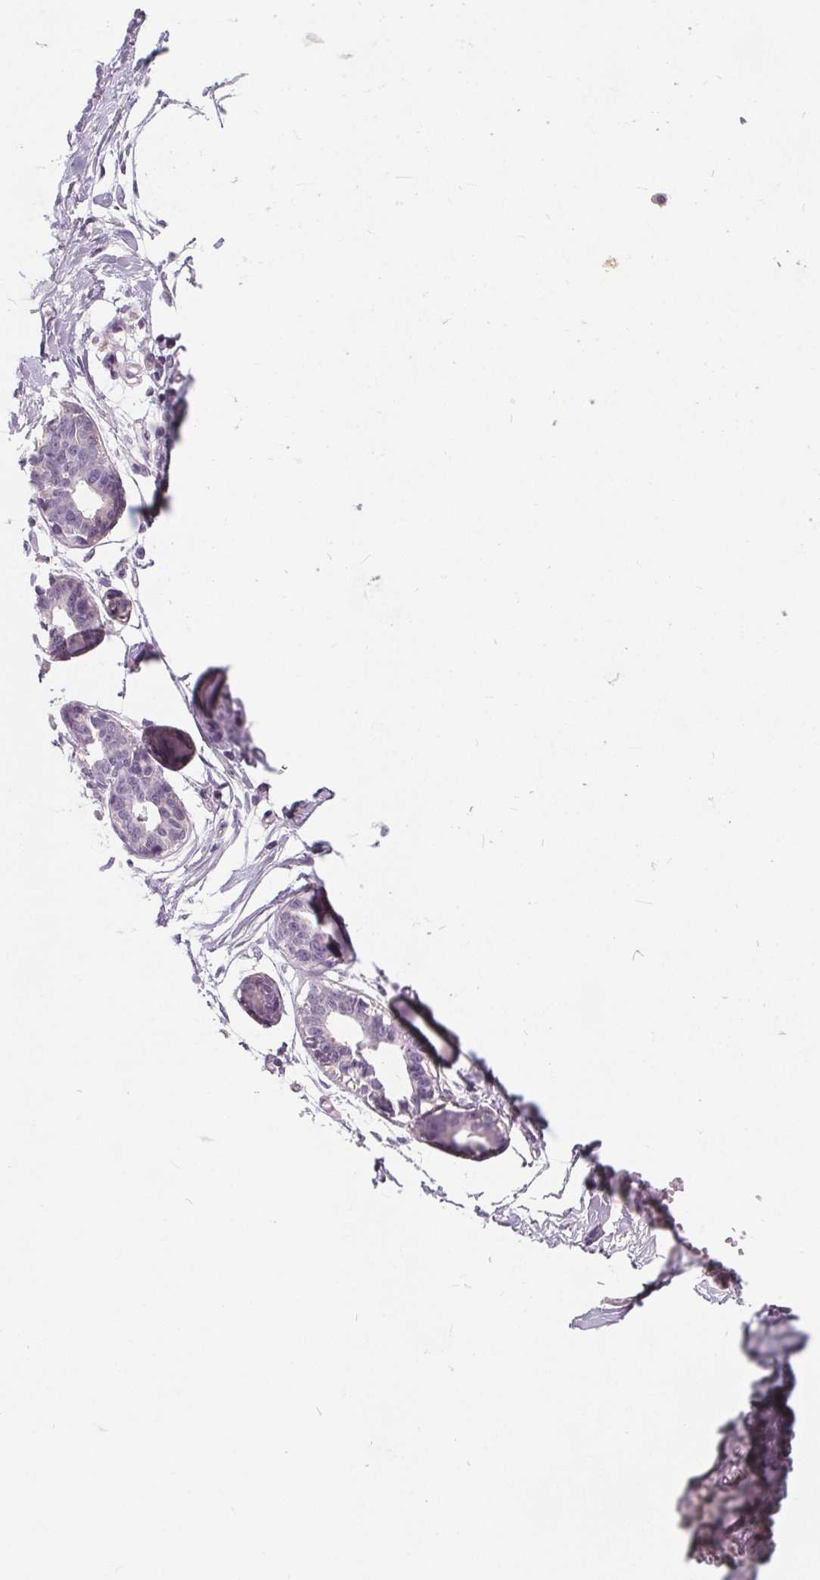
{"staining": {"intensity": "negative", "quantity": "none", "location": "none"}, "tissue": "breast", "cell_type": "Adipocytes", "image_type": "normal", "snomed": [{"axis": "morphology", "description": "Normal tissue, NOS"}, {"axis": "topography", "description": "Breast"}], "caption": "This image is of unremarkable breast stained with immunohistochemistry (IHC) to label a protein in brown with the nuclei are counter-stained blue. There is no expression in adipocytes. (Immunohistochemistry (ihc), brightfield microscopy, high magnification).", "gene": "PLA2G2E", "patient": {"sex": "female", "age": 45}}